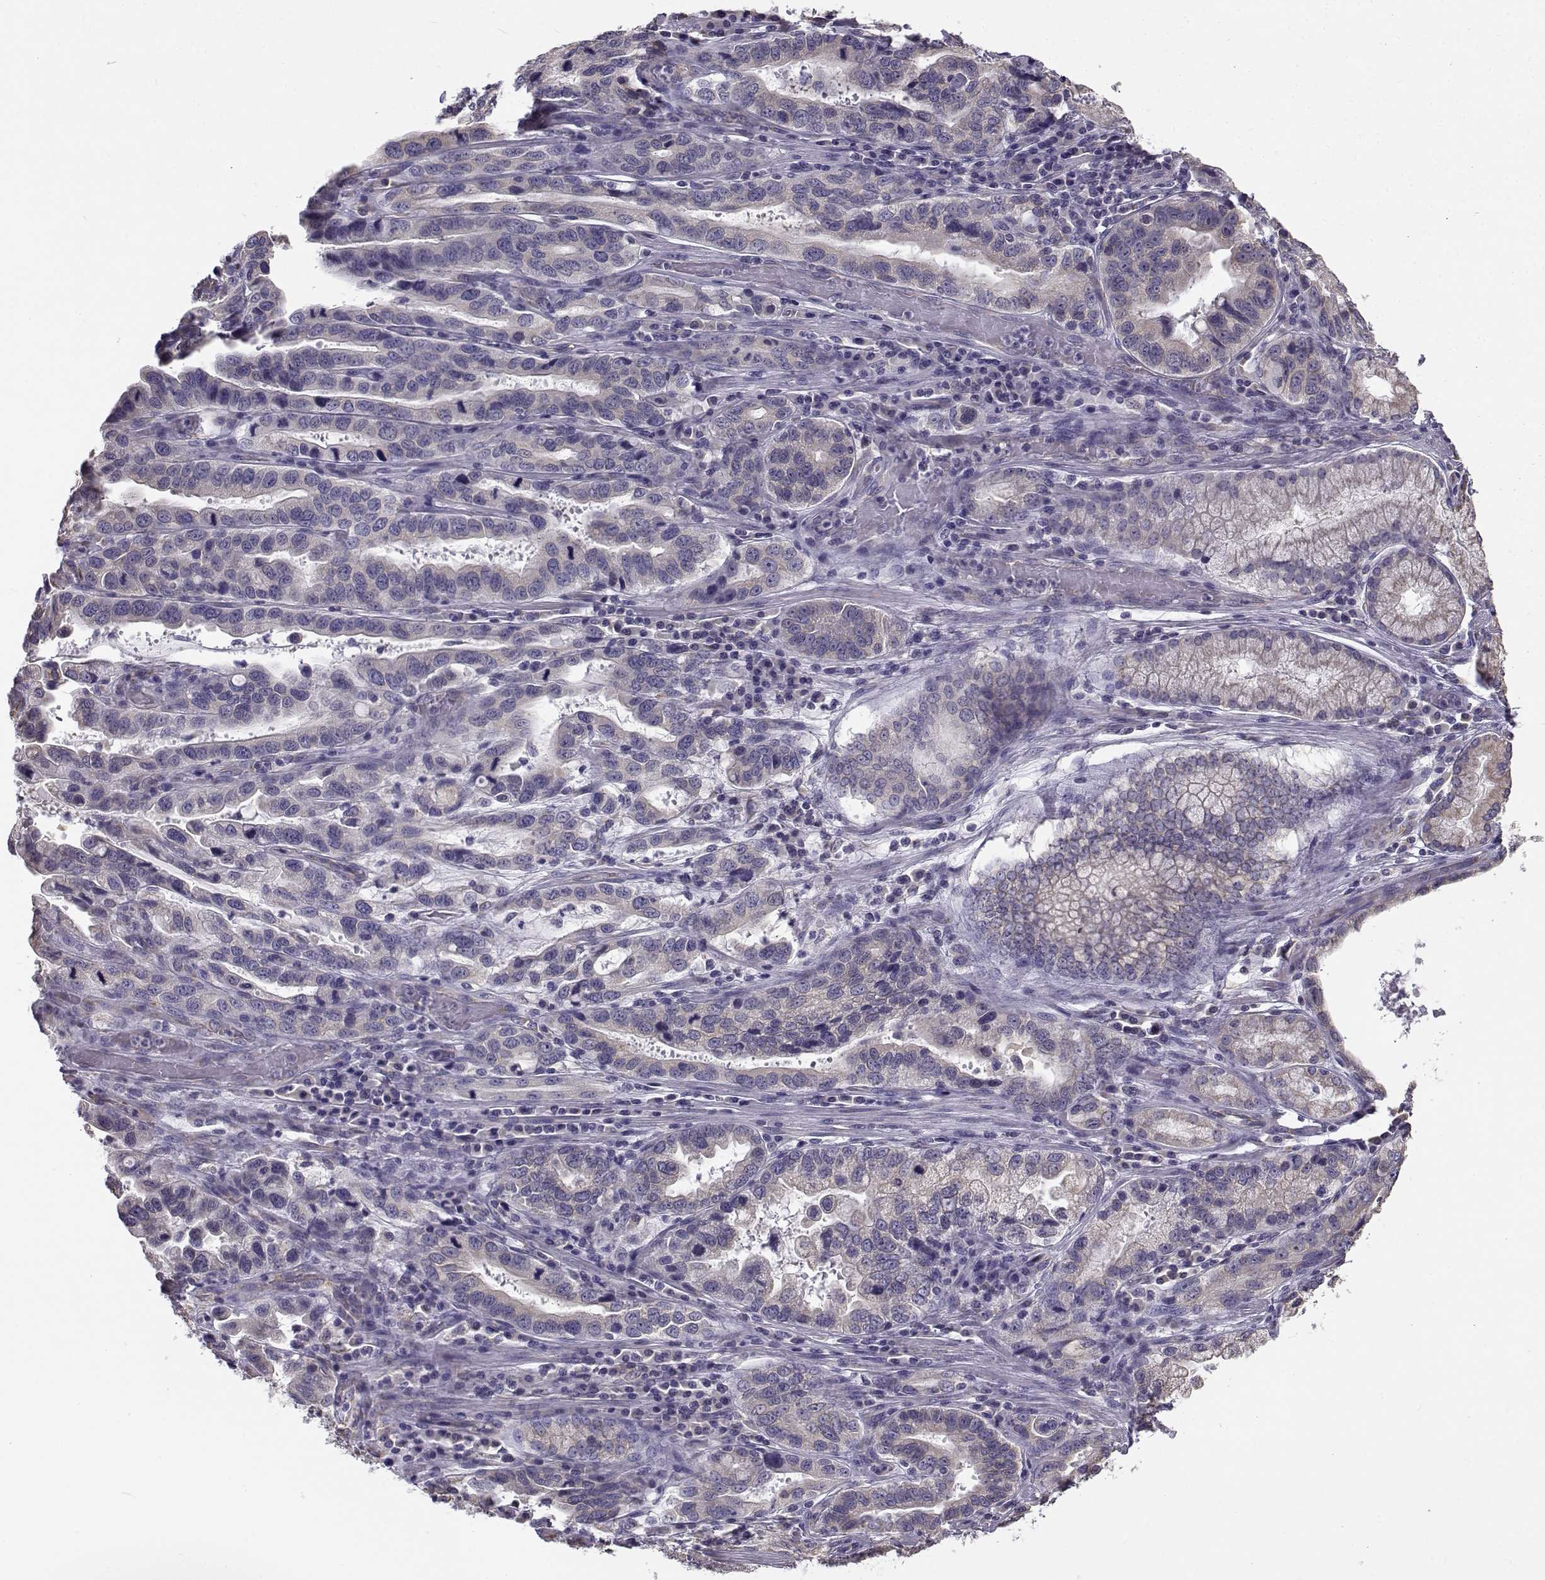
{"staining": {"intensity": "weak", "quantity": "<25%", "location": "cytoplasmic/membranous"}, "tissue": "stomach cancer", "cell_type": "Tumor cells", "image_type": "cancer", "snomed": [{"axis": "morphology", "description": "Adenocarcinoma, NOS"}, {"axis": "topography", "description": "Stomach, lower"}], "caption": "Tumor cells are negative for brown protein staining in stomach adenocarcinoma.", "gene": "BEND6", "patient": {"sex": "female", "age": 76}}